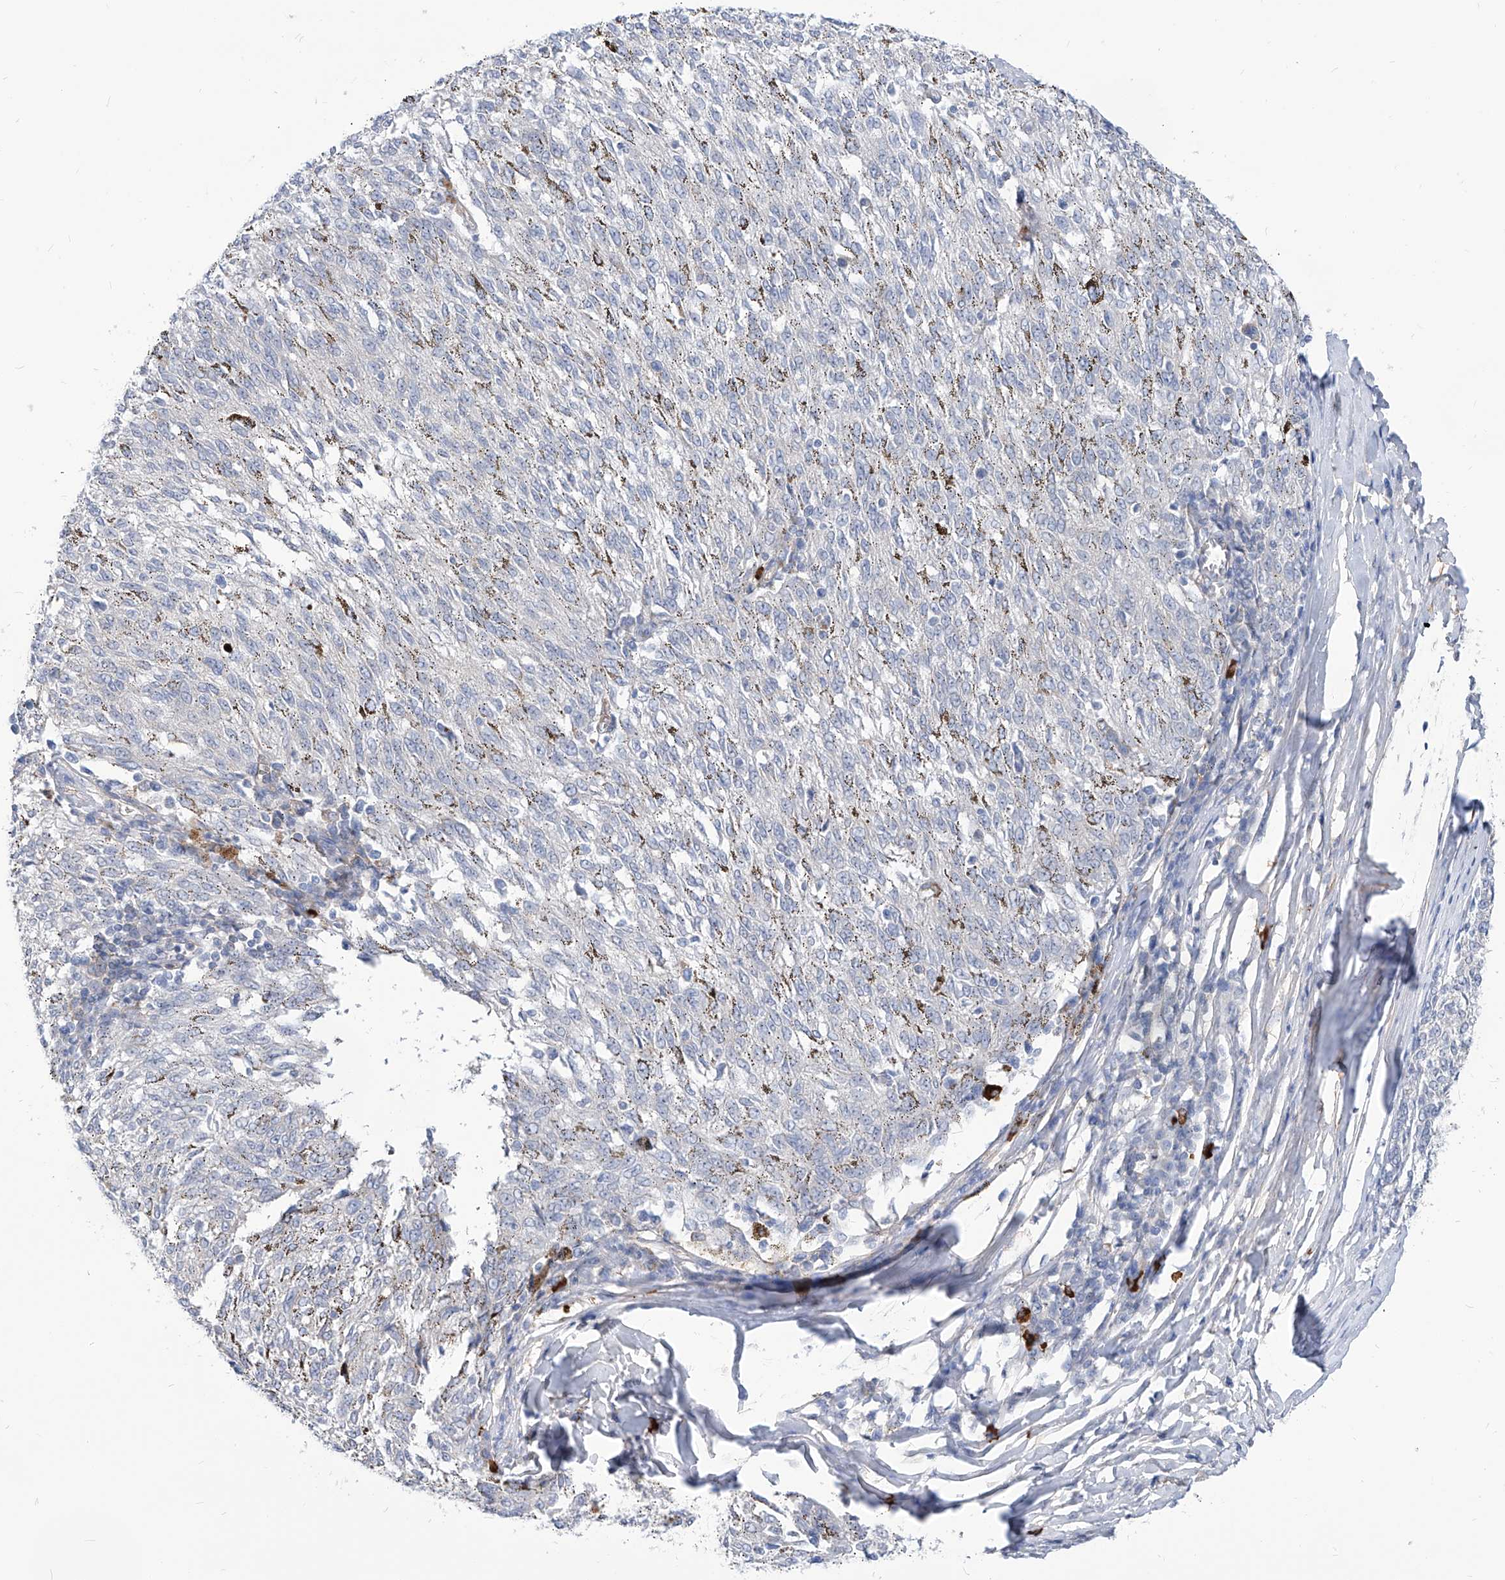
{"staining": {"intensity": "negative", "quantity": "none", "location": "none"}, "tissue": "melanoma", "cell_type": "Tumor cells", "image_type": "cancer", "snomed": [{"axis": "morphology", "description": "Malignant melanoma, NOS"}, {"axis": "topography", "description": "Skin"}], "caption": "Immunohistochemical staining of malignant melanoma reveals no significant expression in tumor cells.", "gene": "AKAP10", "patient": {"sex": "female", "age": 72}}